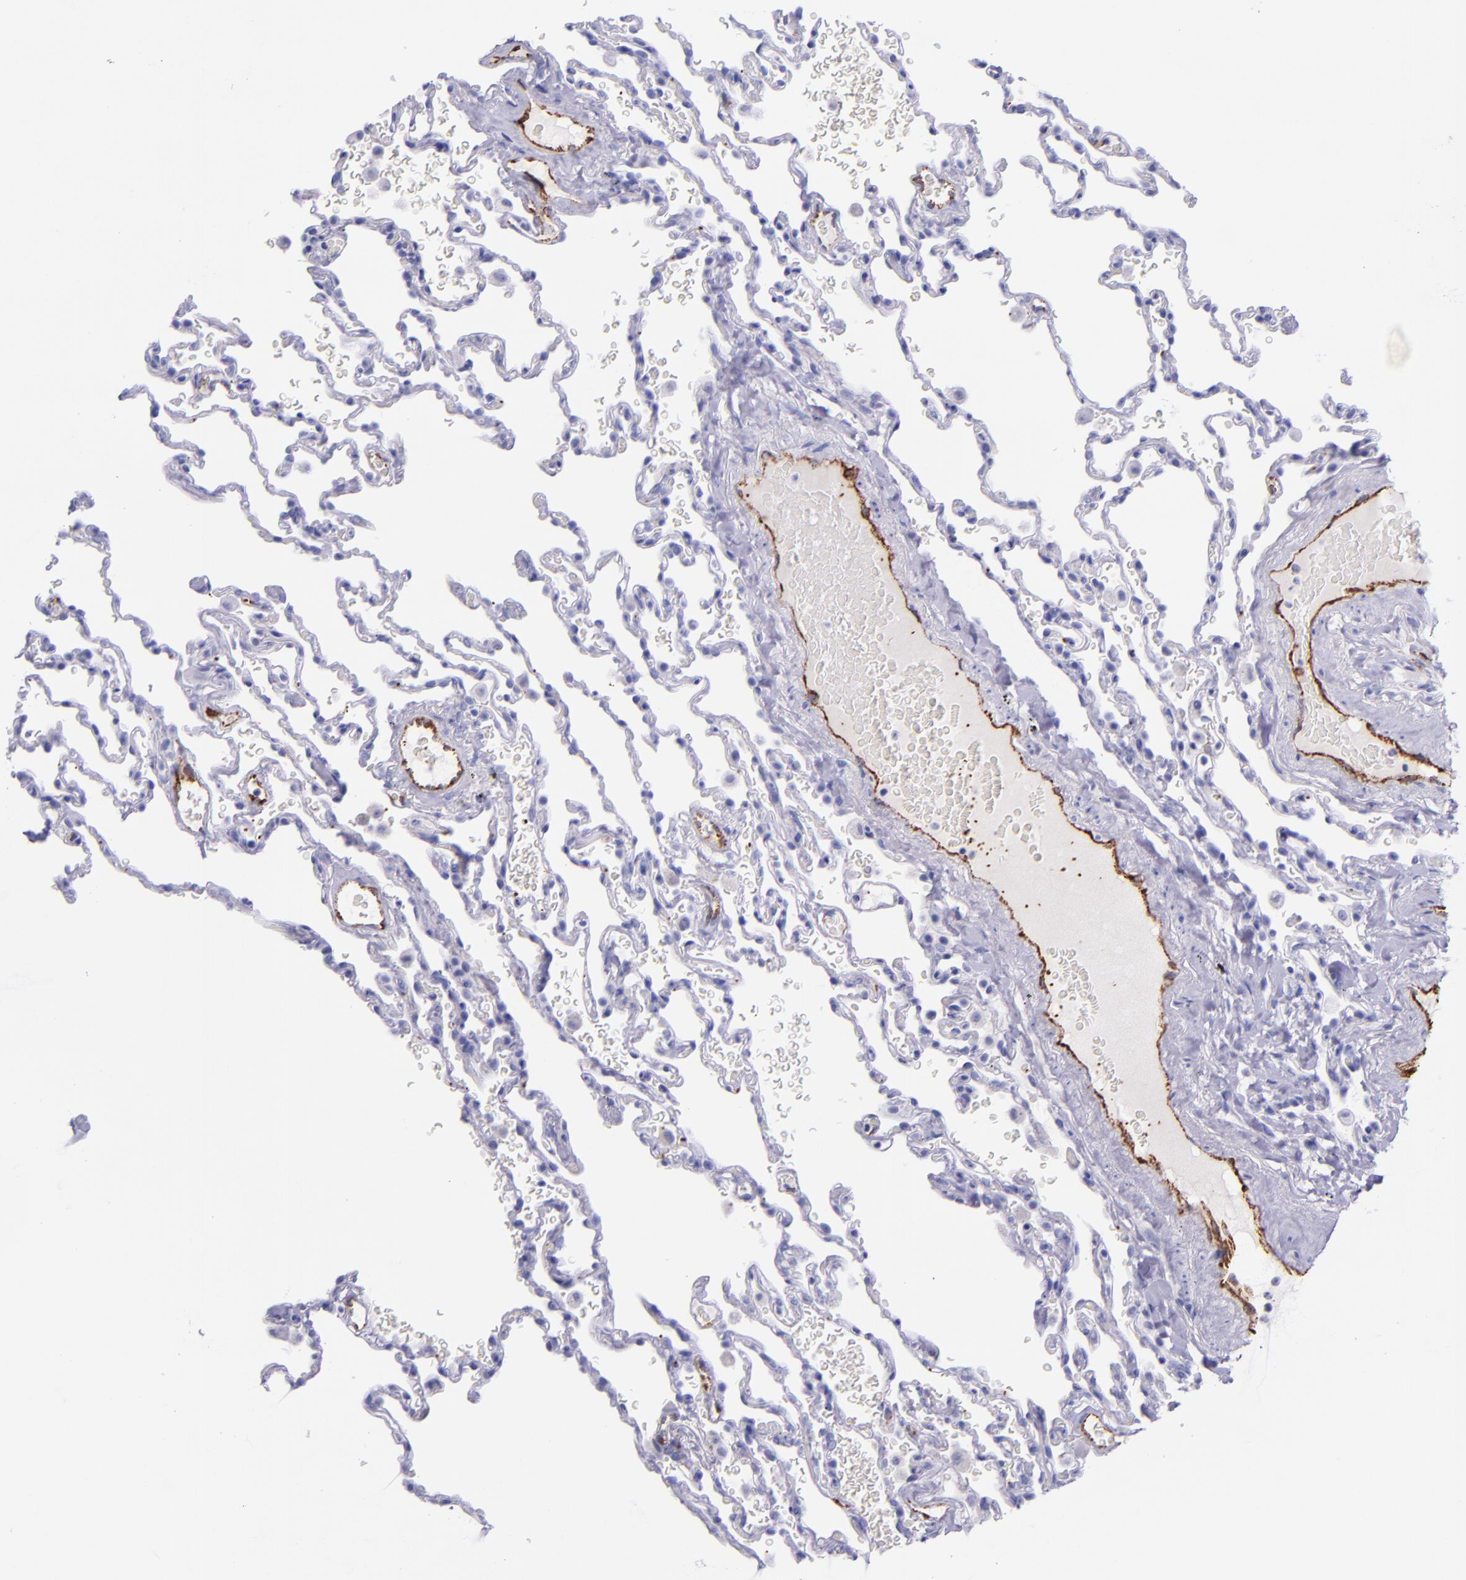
{"staining": {"intensity": "negative", "quantity": "none", "location": "none"}, "tissue": "lung", "cell_type": "Alveolar cells", "image_type": "normal", "snomed": [{"axis": "morphology", "description": "Normal tissue, NOS"}, {"axis": "topography", "description": "Lung"}], "caption": "There is no significant positivity in alveolar cells of lung. (DAB immunohistochemistry, high magnification).", "gene": "SELE", "patient": {"sex": "male", "age": 59}}